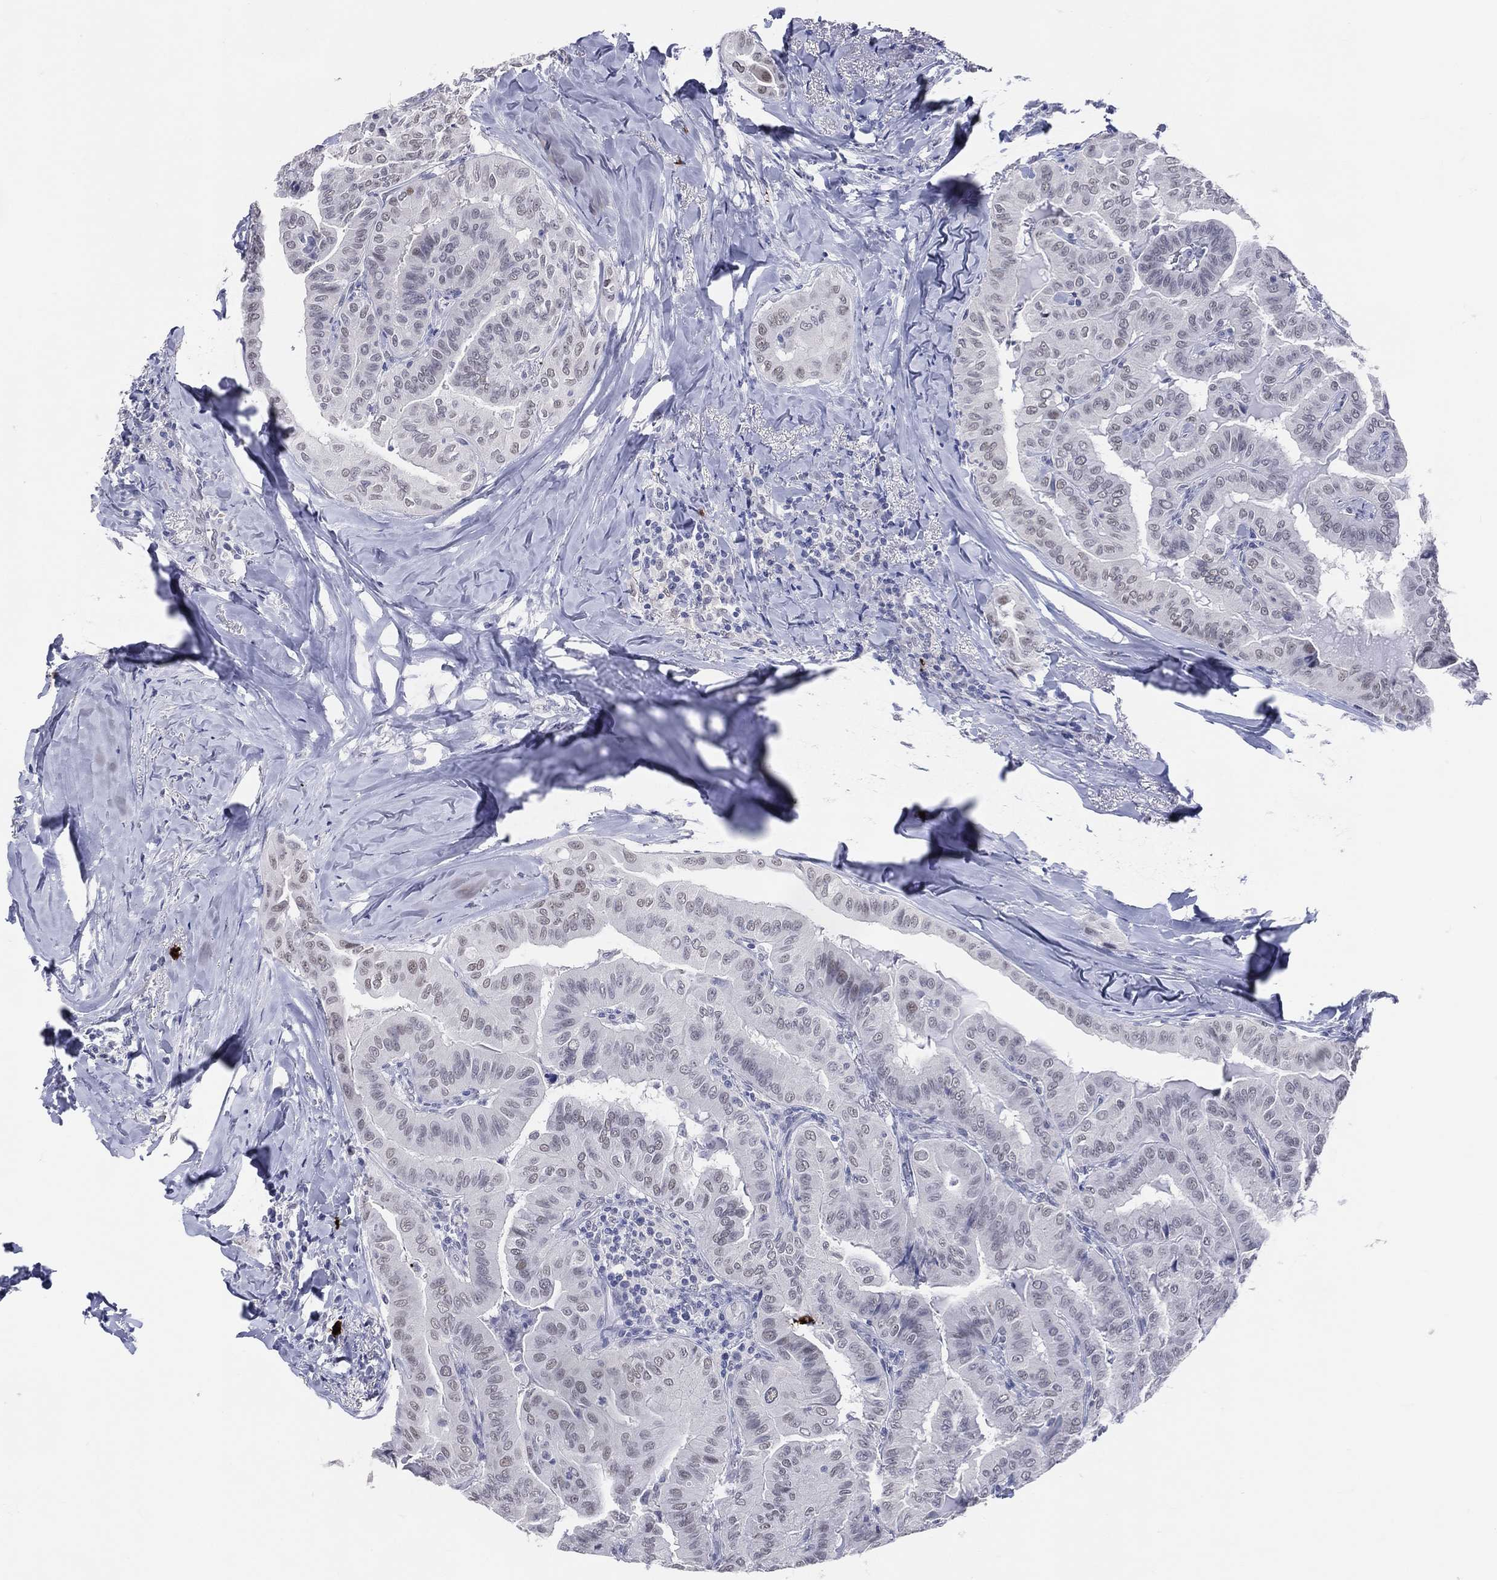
{"staining": {"intensity": "negative", "quantity": "none", "location": "none"}, "tissue": "thyroid cancer", "cell_type": "Tumor cells", "image_type": "cancer", "snomed": [{"axis": "morphology", "description": "Papillary adenocarcinoma, NOS"}, {"axis": "topography", "description": "Thyroid gland"}], "caption": "Human thyroid papillary adenocarcinoma stained for a protein using immunohistochemistry (IHC) shows no positivity in tumor cells.", "gene": "CFAP58", "patient": {"sex": "female", "age": 68}}